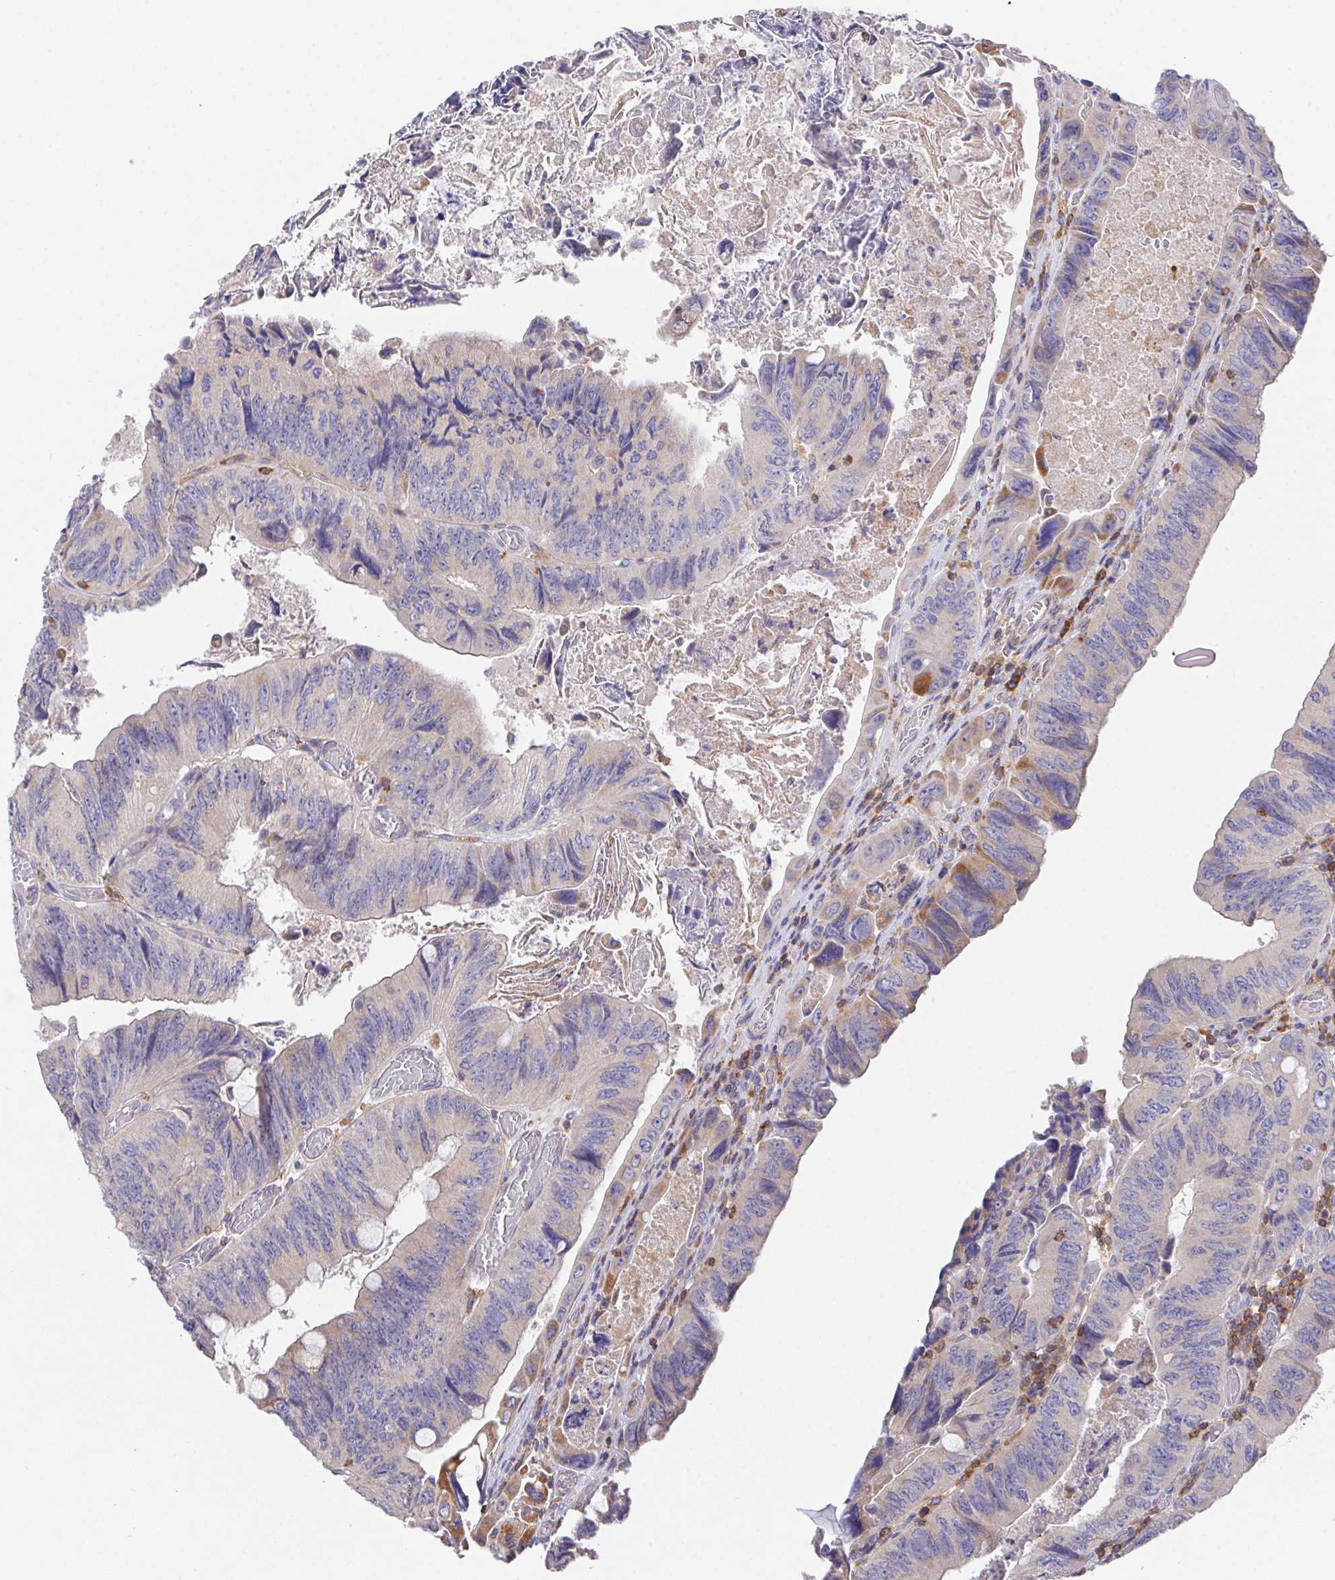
{"staining": {"intensity": "negative", "quantity": "none", "location": "none"}, "tissue": "colorectal cancer", "cell_type": "Tumor cells", "image_type": "cancer", "snomed": [{"axis": "morphology", "description": "Adenocarcinoma, NOS"}, {"axis": "topography", "description": "Colon"}], "caption": "DAB (3,3'-diaminobenzidine) immunohistochemical staining of colorectal adenocarcinoma exhibits no significant staining in tumor cells.", "gene": "FAM241A", "patient": {"sex": "female", "age": 84}}